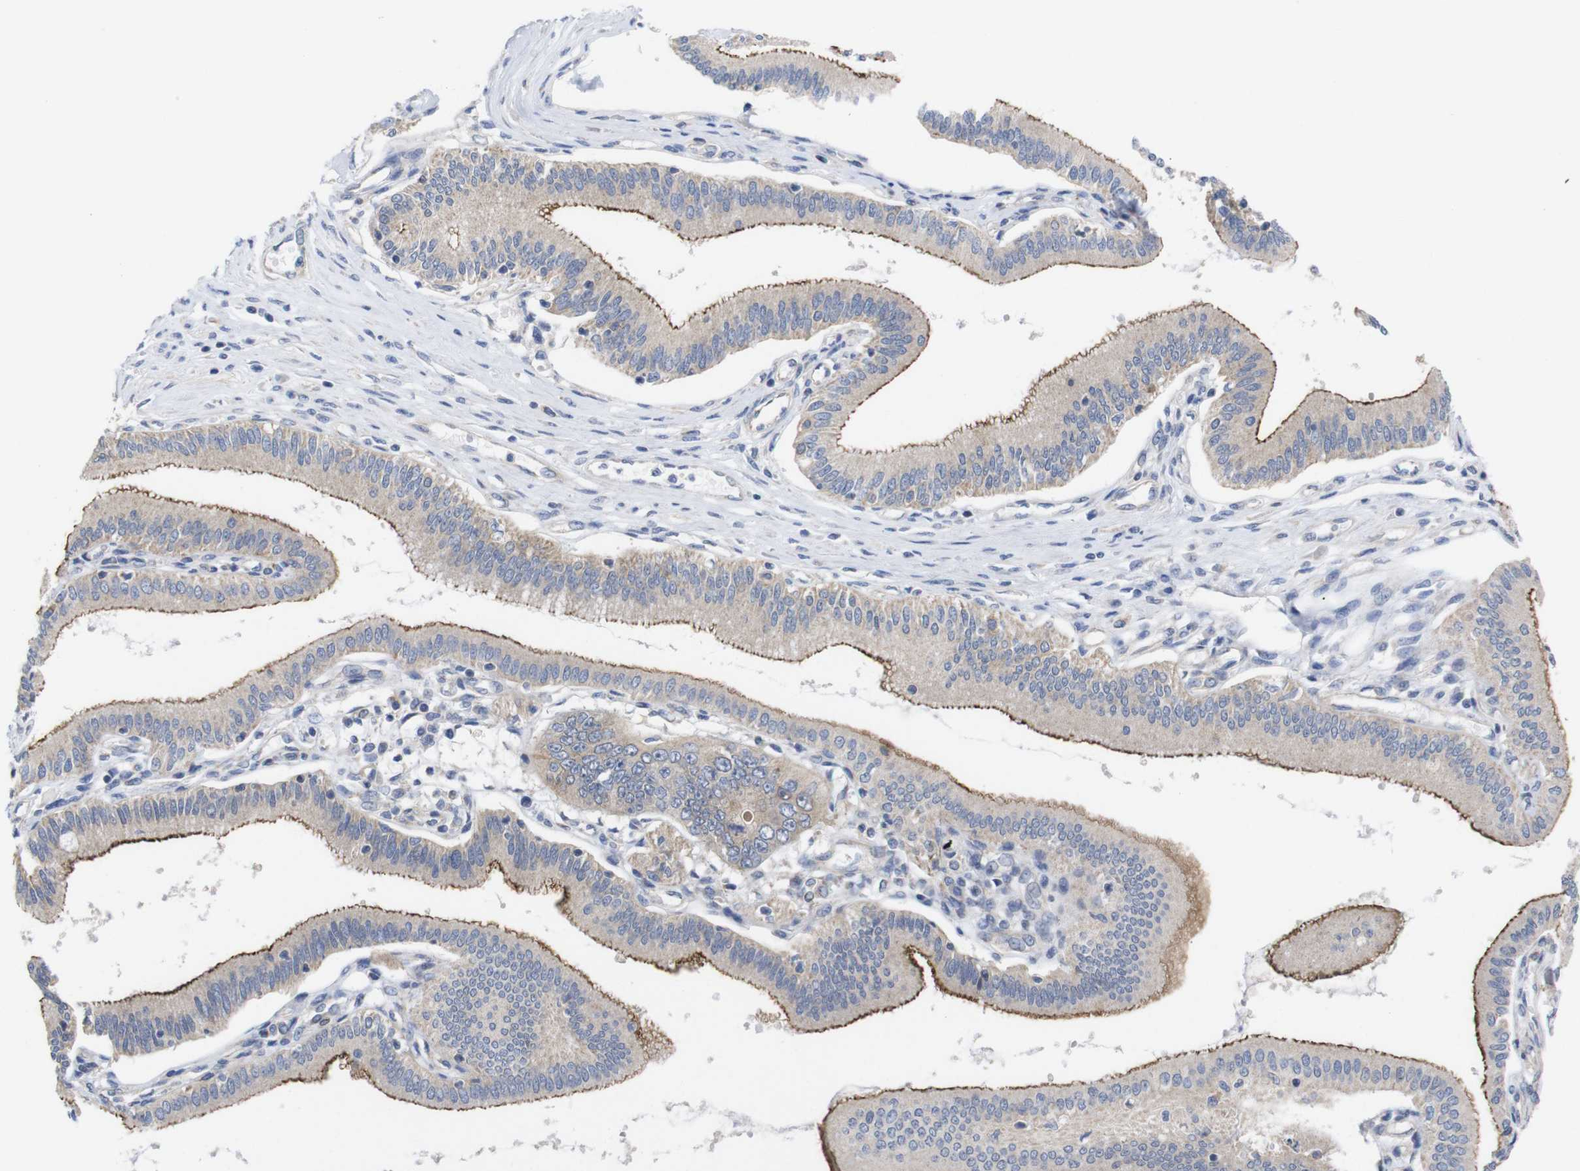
{"staining": {"intensity": "moderate", "quantity": ">75%", "location": "cytoplasmic/membranous"}, "tissue": "pancreatic cancer", "cell_type": "Tumor cells", "image_type": "cancer", "snomed": [{"axis": "morphology", "description": "Adenocarcinoma, NOS"}, {"axis": "topography", "description": "Pancreas"}], "caption": "Immunohistochemistry (IHC) staining of pancreatic cancer, which displays medium levels of moderate cytoplasmic/membranous expression in approximately >75% of tumor cells indicating moderate cytoplasmic/membranous protein positivity. The staining was performed using DAB (brown) for protein detection and nuclei were counterstained in hematoxylin (blue).", "gene": "USH1C", "patient": {"sex": "male", "age": 56}}